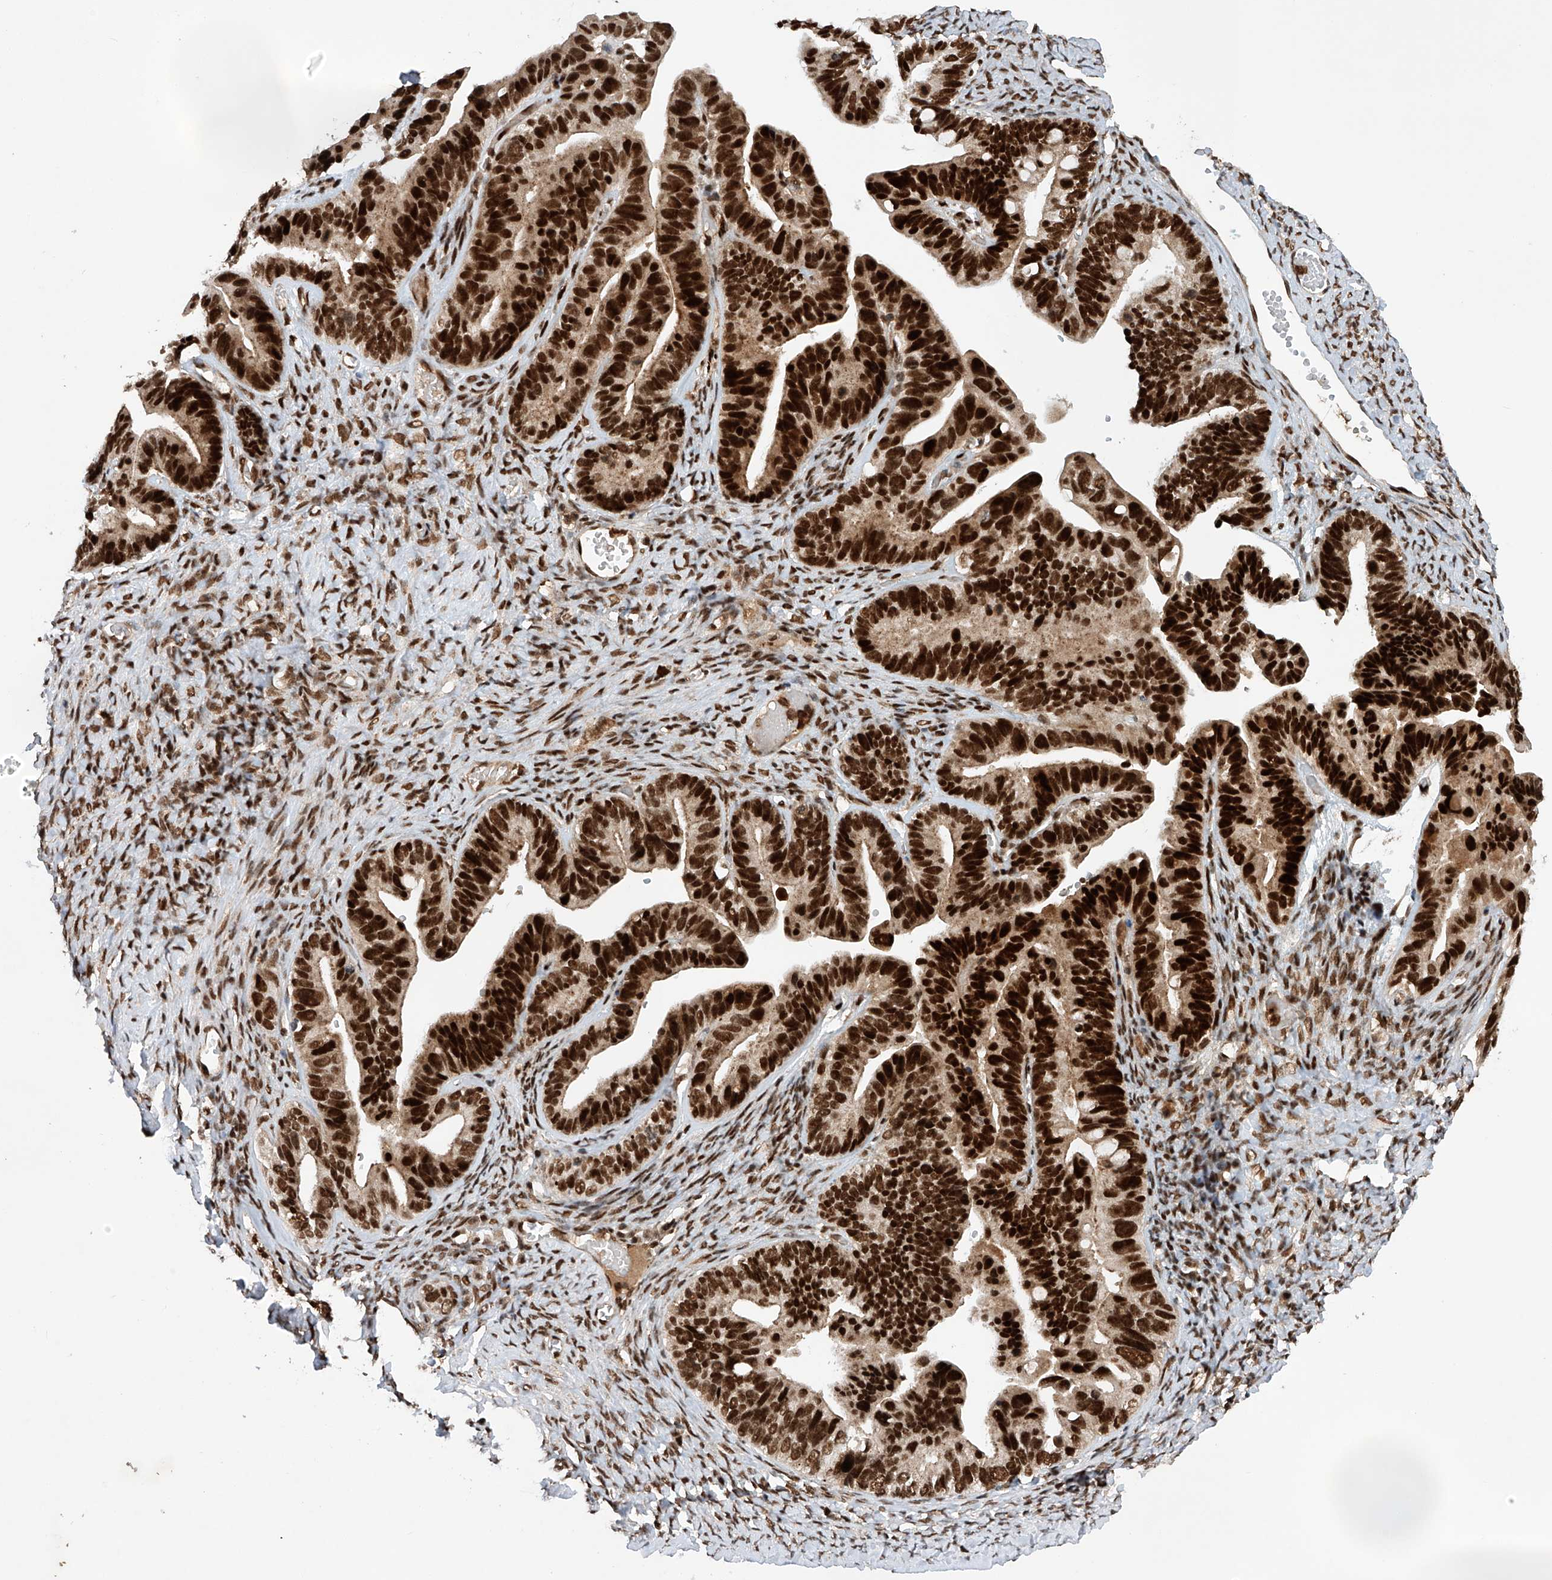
{"staining": {"intensity": "strong", "quantity": ">75%", "location": "nuclear"}, "tissue": "ovarian cancer", "cell_type": "Tumor cells", "image_type": "cancer", "snomed": [{"axis": "morphology", "description": "Cystadenocarcinoma, serous, NOS"}, {"axis": "topography", "description": "Ovary"}], "caption": "Immunohistochemical staining of human serous cystadenocarcinoma (ovarian) displays high levels of strong nuclear staining in about >75% of tumor cells.", "gene": "ZNF280D", "patient": {"sex": "female", "age": 56}}